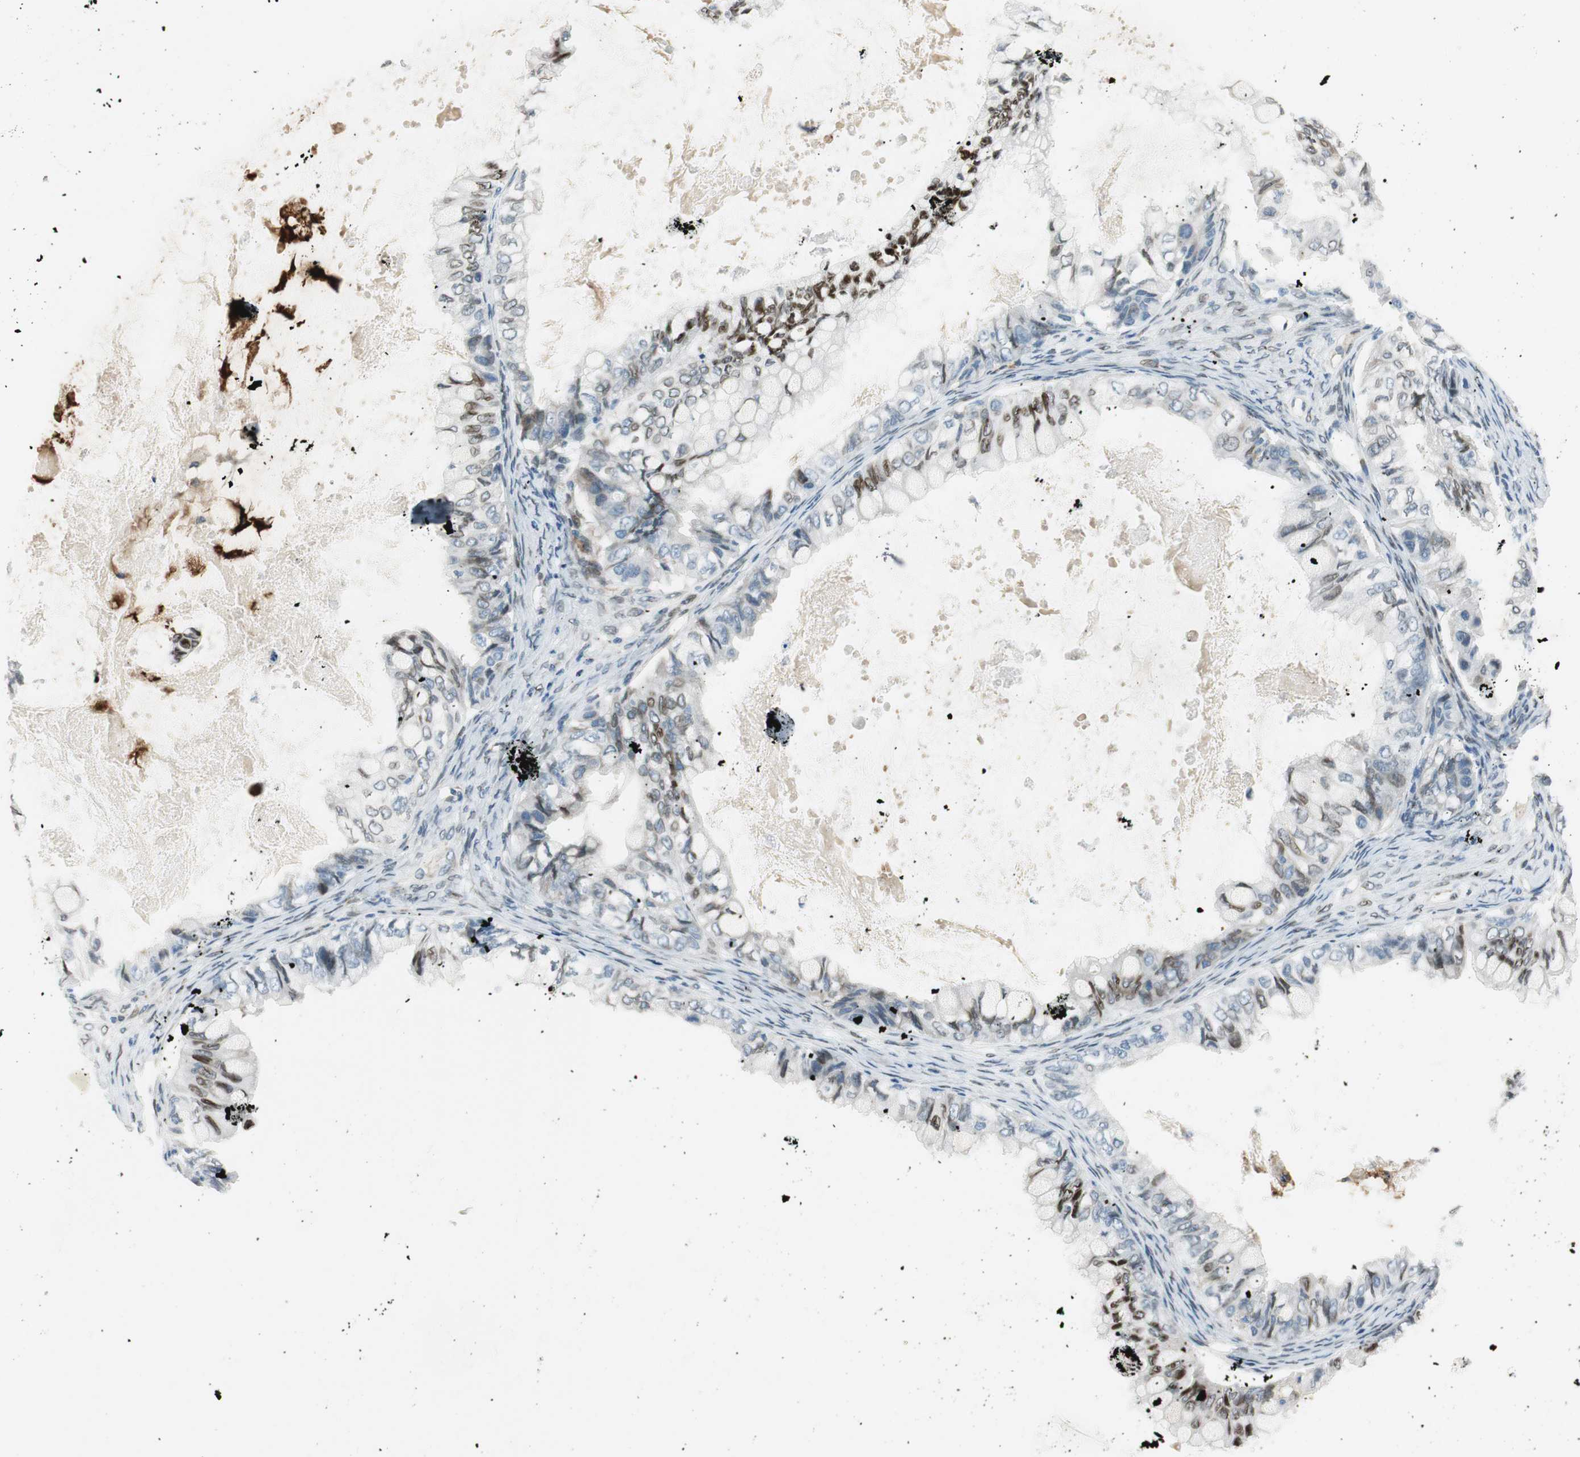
{"staining": {"intensity": "weak", "quantity": "25%-75%", "location": "nuclear"}, "tissue": "ovarian cancer", "cell_type": "Tumor cells", "image_type": "cancer", "snomed": [{"axis": "morphology", "description": "Cystadenocarcinoma, mucinous, NOS"}, {"axis": "topography", "description": "Ovary"}], "caption": "About 25%-75% of tumor cells in human ovarian cancer (mucinous cystadenocarcinoma) exhibit weak nuclear protein expression as visualized by brown immunohistochemical staining.", "gene": "TMEM260", "patient": {"sex": "female", "age": 80}}